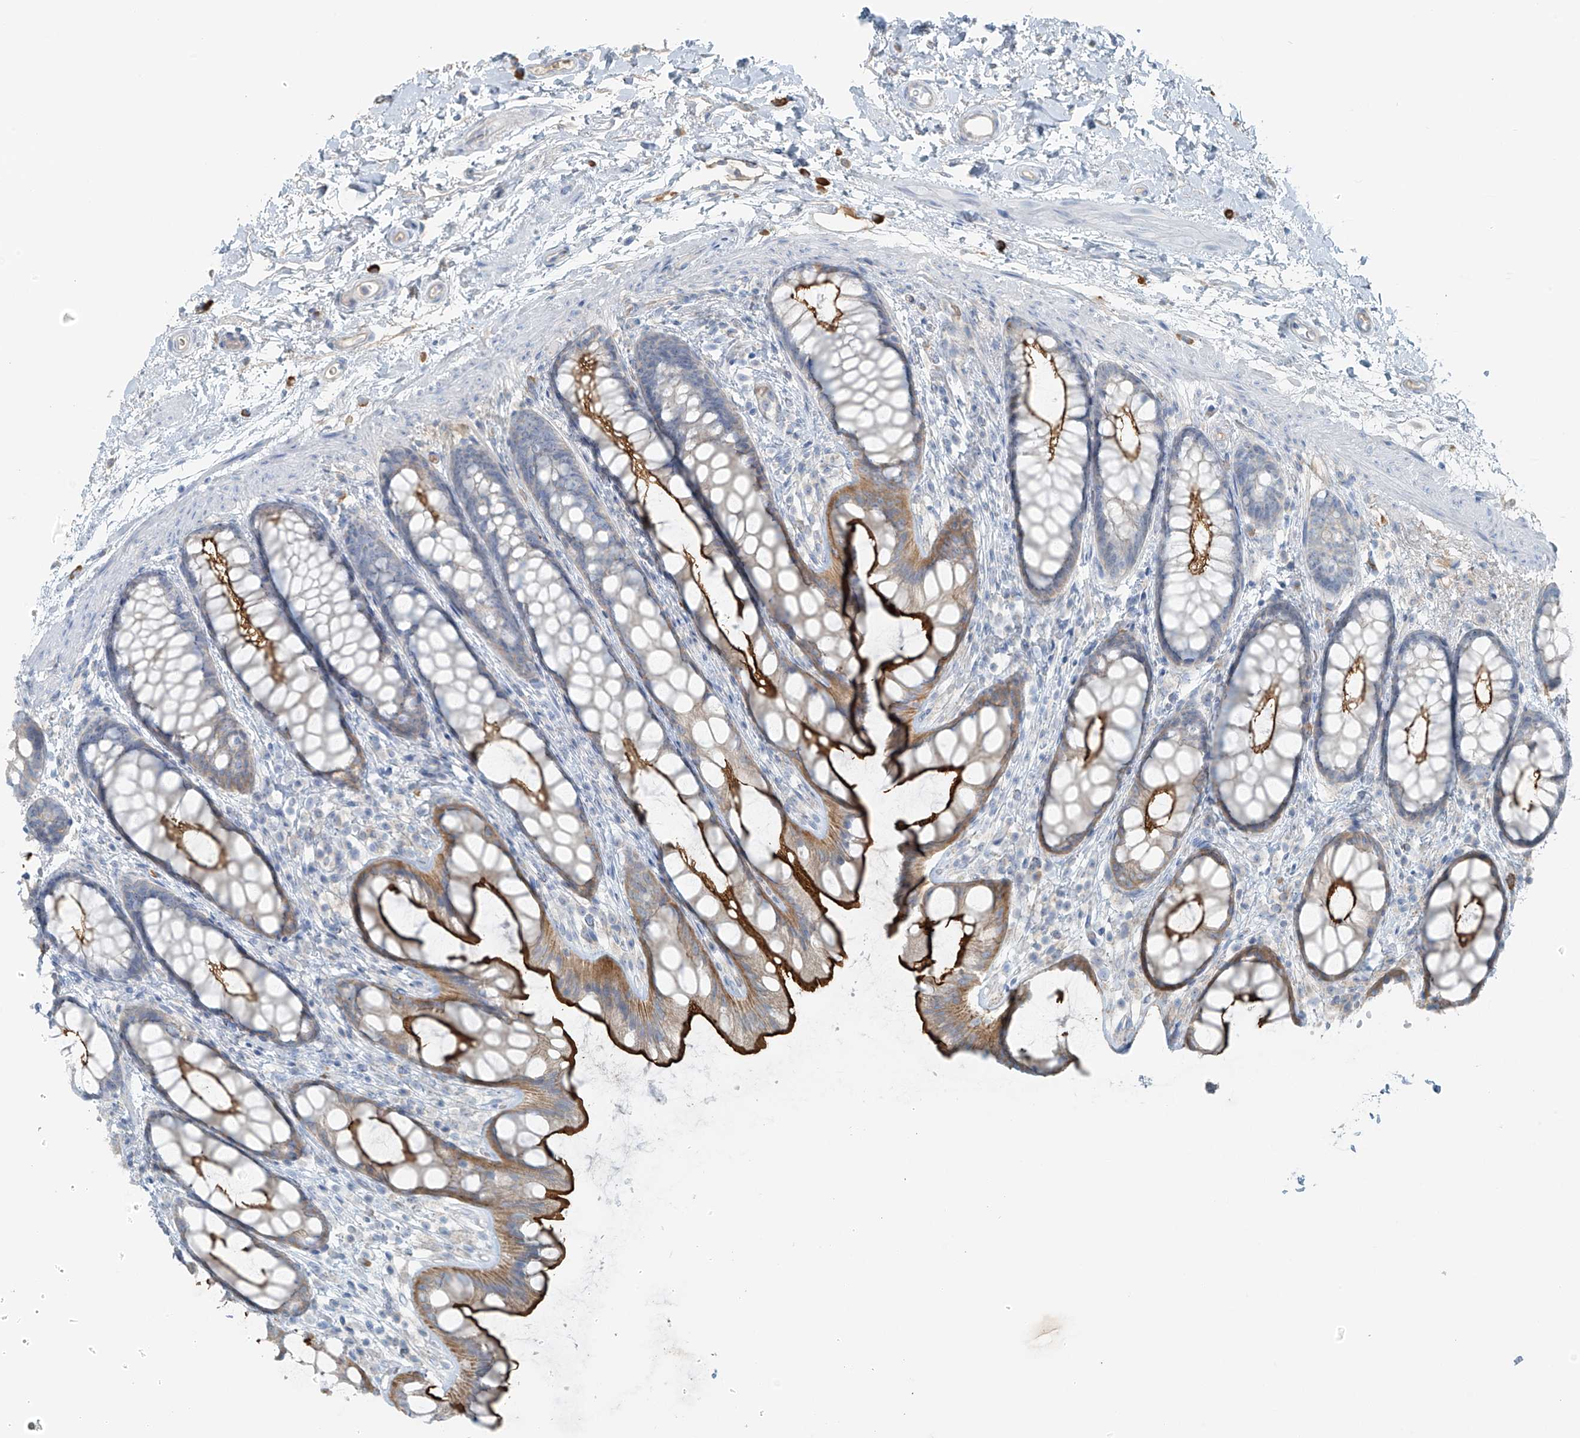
{"staining": {"intensity": "strong", "quantity": ">75%", "location": "cytoplasmic/membranous"}, "tissue": "rectum", "cell_type": "Glandular cells", "image_type": "normal", "snomed": [{"axis": "morphology", "description": "Normal tissue, NOS"}, {"axis": "topography", "description": "Rectum"}], "caption": "Protein analysis of unremarkable rectum demonstrates strong cytoplasmic/membranous positivity in approximately >75% of glandular cells.", "gene": "FAM131C", "patient": {"sex": "female", "age": 65}}